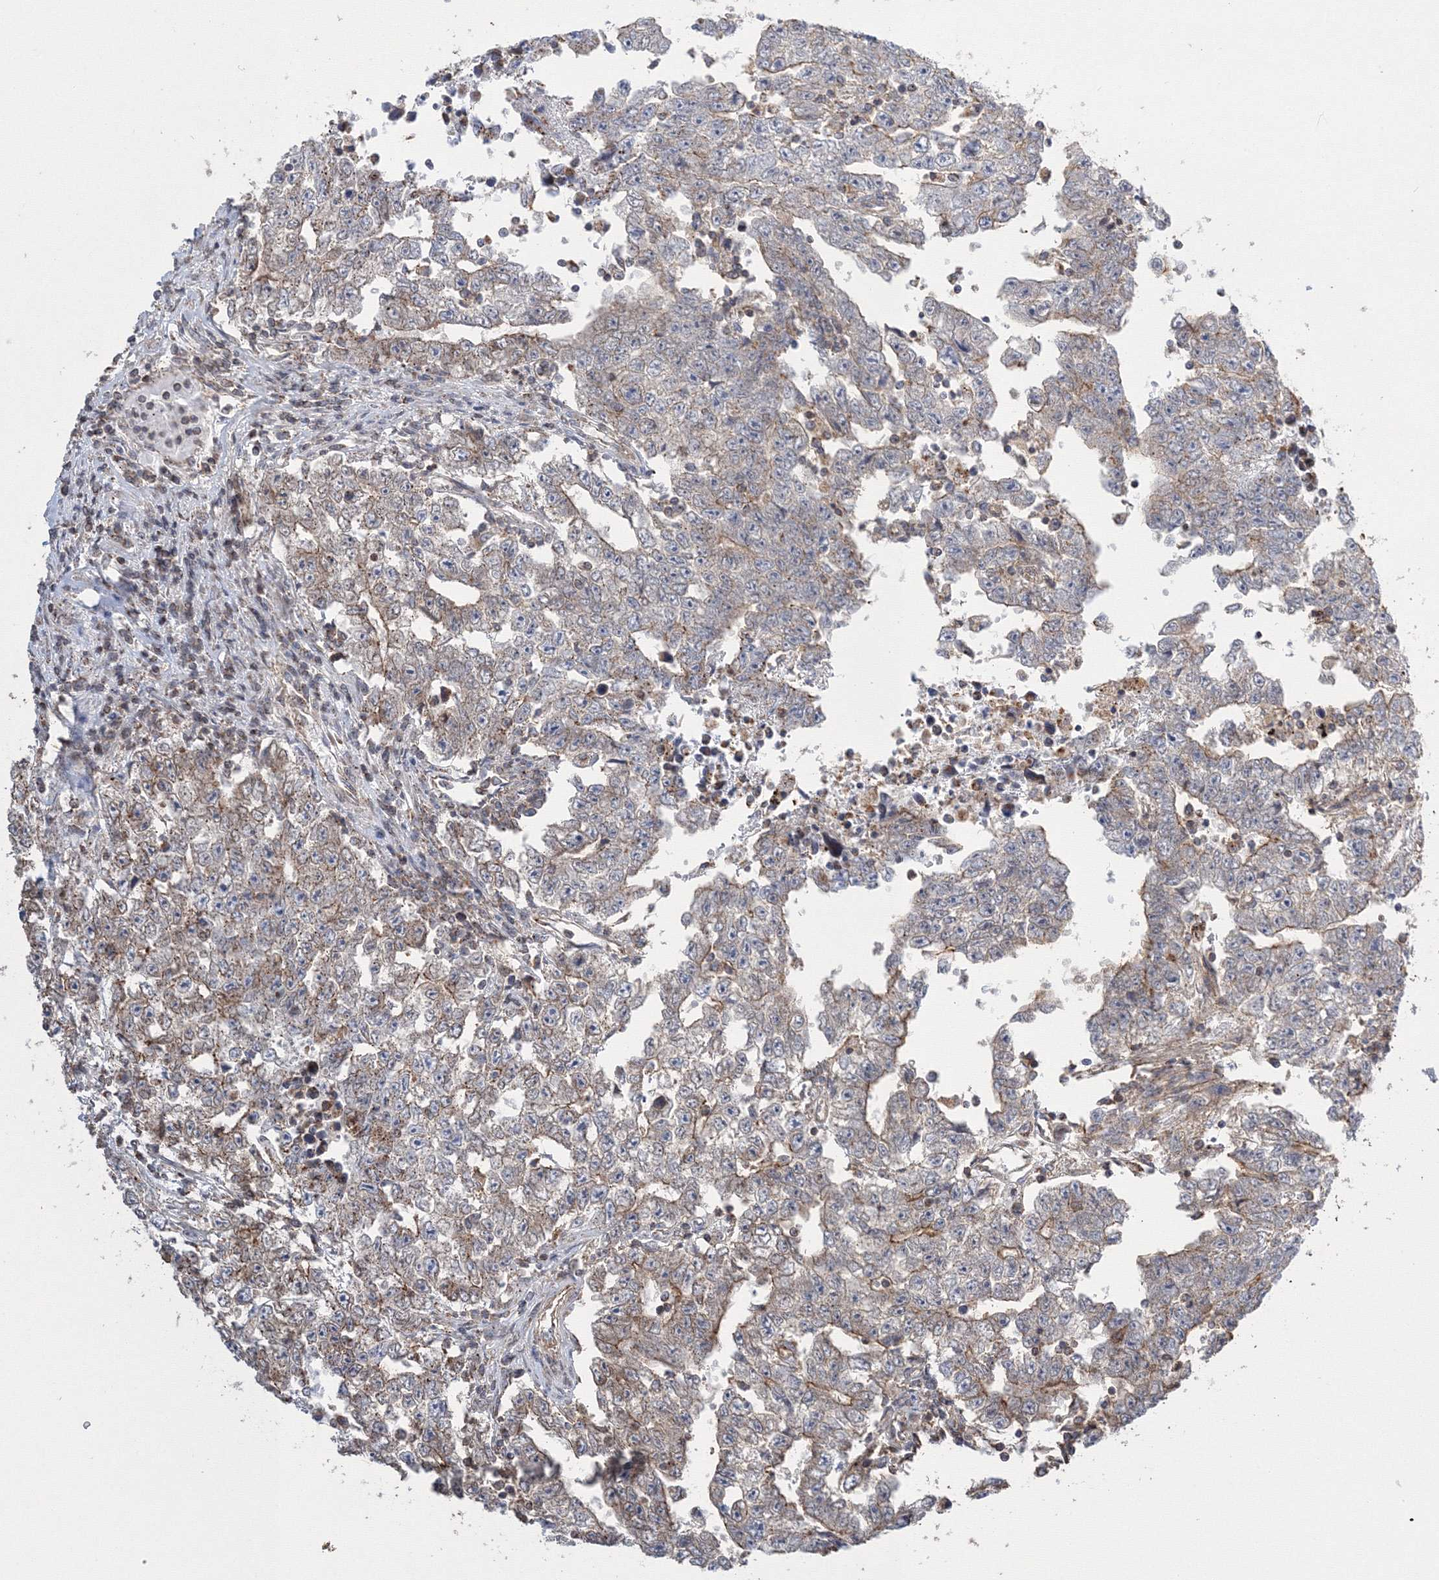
{"staining": {"intensity": "moderate", "quantity": "<25%", "location": "cytoplasmic/membranous"}, "tissue": "testis cancer", "cell_type": "Tumor cells", "image_type": "cancer", "snomed": [{"axis": "morphology", "description": "Carcinoma, Embryonal, NOS"}, {"axis": "topography", "description": "Testis"}], "caption": "Protein analysis of testis cancer tissue exhibits moderate cytoplasmic/membranous expression in about <25% of tumor cells.", "gene": "AASDH", "patient": {"sex": "male", "age": 25}}